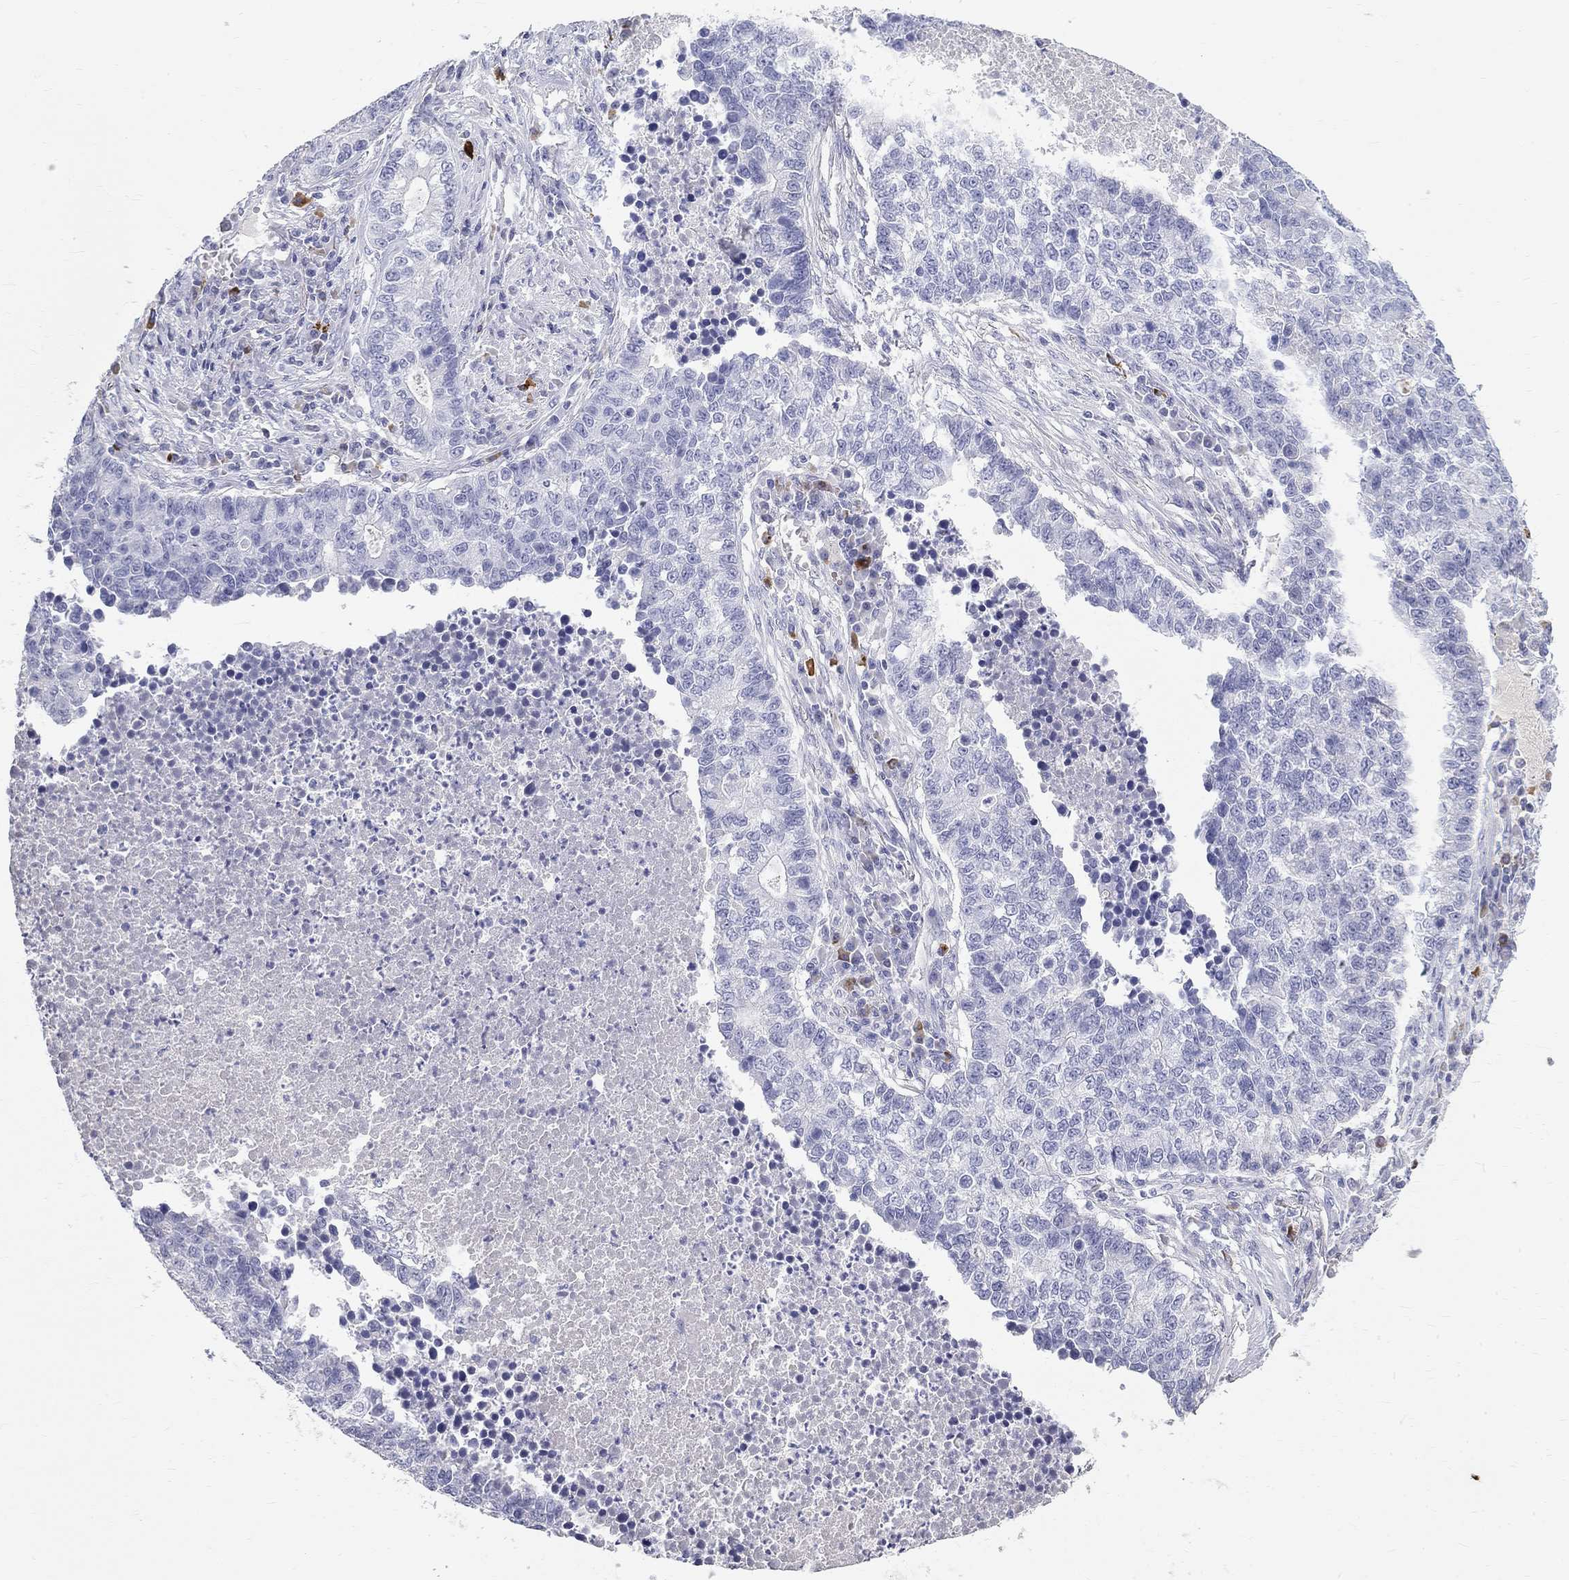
{"staining": {"intensity": "negative", "quantity": "none", "location": "none"}, "tissue": "lung cancer", "cell_type": "Tumor cells", "image_type": "cancer", "snomed": [{"axis": "morphology", "description": "Adenocarcinoma, NOS"}, {"axis": "topography", "description": "Lung"}], "caption": "The IHC photomicrograph has no significant staining in tumor cells of lung cancer (adenocarcinoma) tissue. (DAB (3,3'-diaminobenzidine) immunohistochemistry (IHC) with hematoxylin counter stain).", "gene": "PHOX2B", "patient": {"sex": "male", "age": 57}}